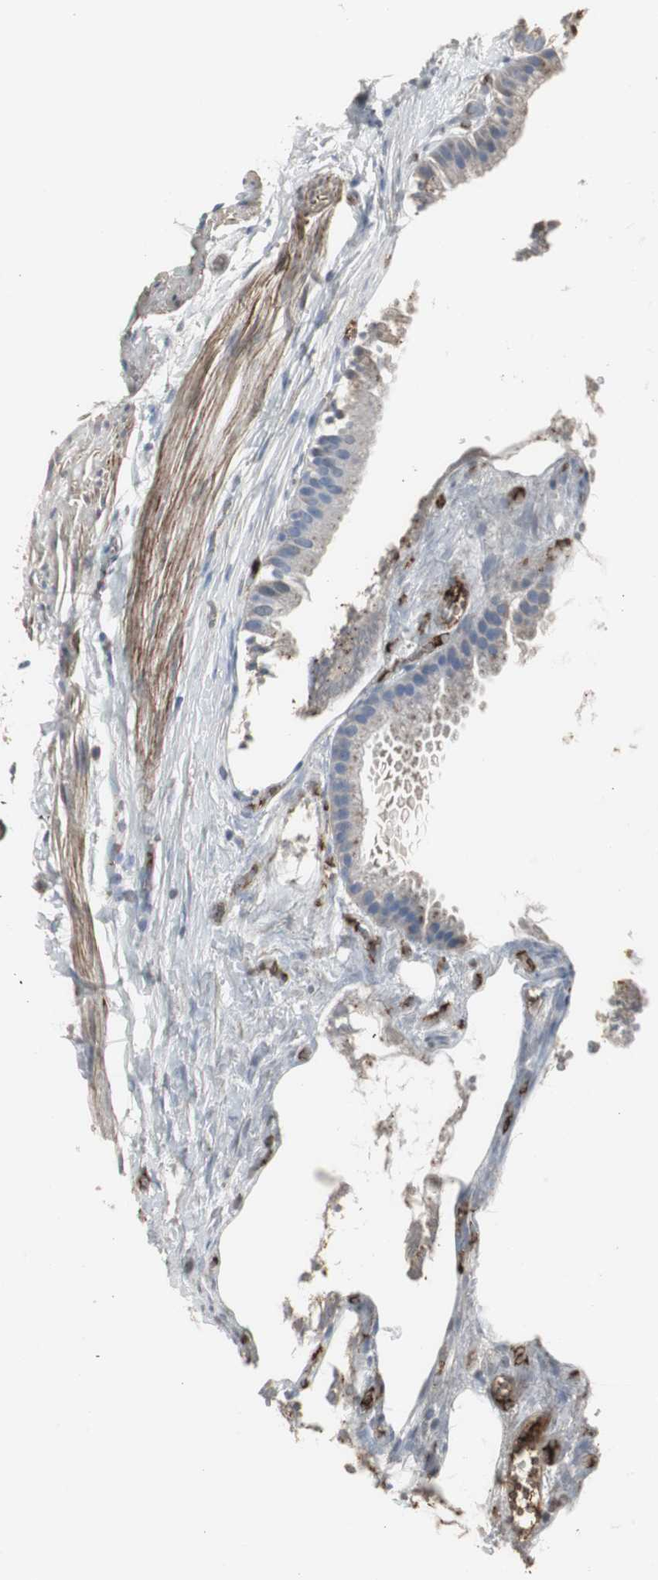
{"staining": {"intensity": "negative", "quantity": "none", "location": "none"}, "tissue": "gallbladder", "cell_type": "Glandular cells", "image_type": "normal", "snomed": [{"axis": "morphology", "description": "Normal tissue, NOS"}, {"axis": "topography", "description": "Gallbladder"}], "caption": "IHC micrograph of benign human gallbladder stained for a protein (brown), which shows no expression in glandular cells.", "gene": "NCF2", "patient": {"sex": "female", "age": 63}}